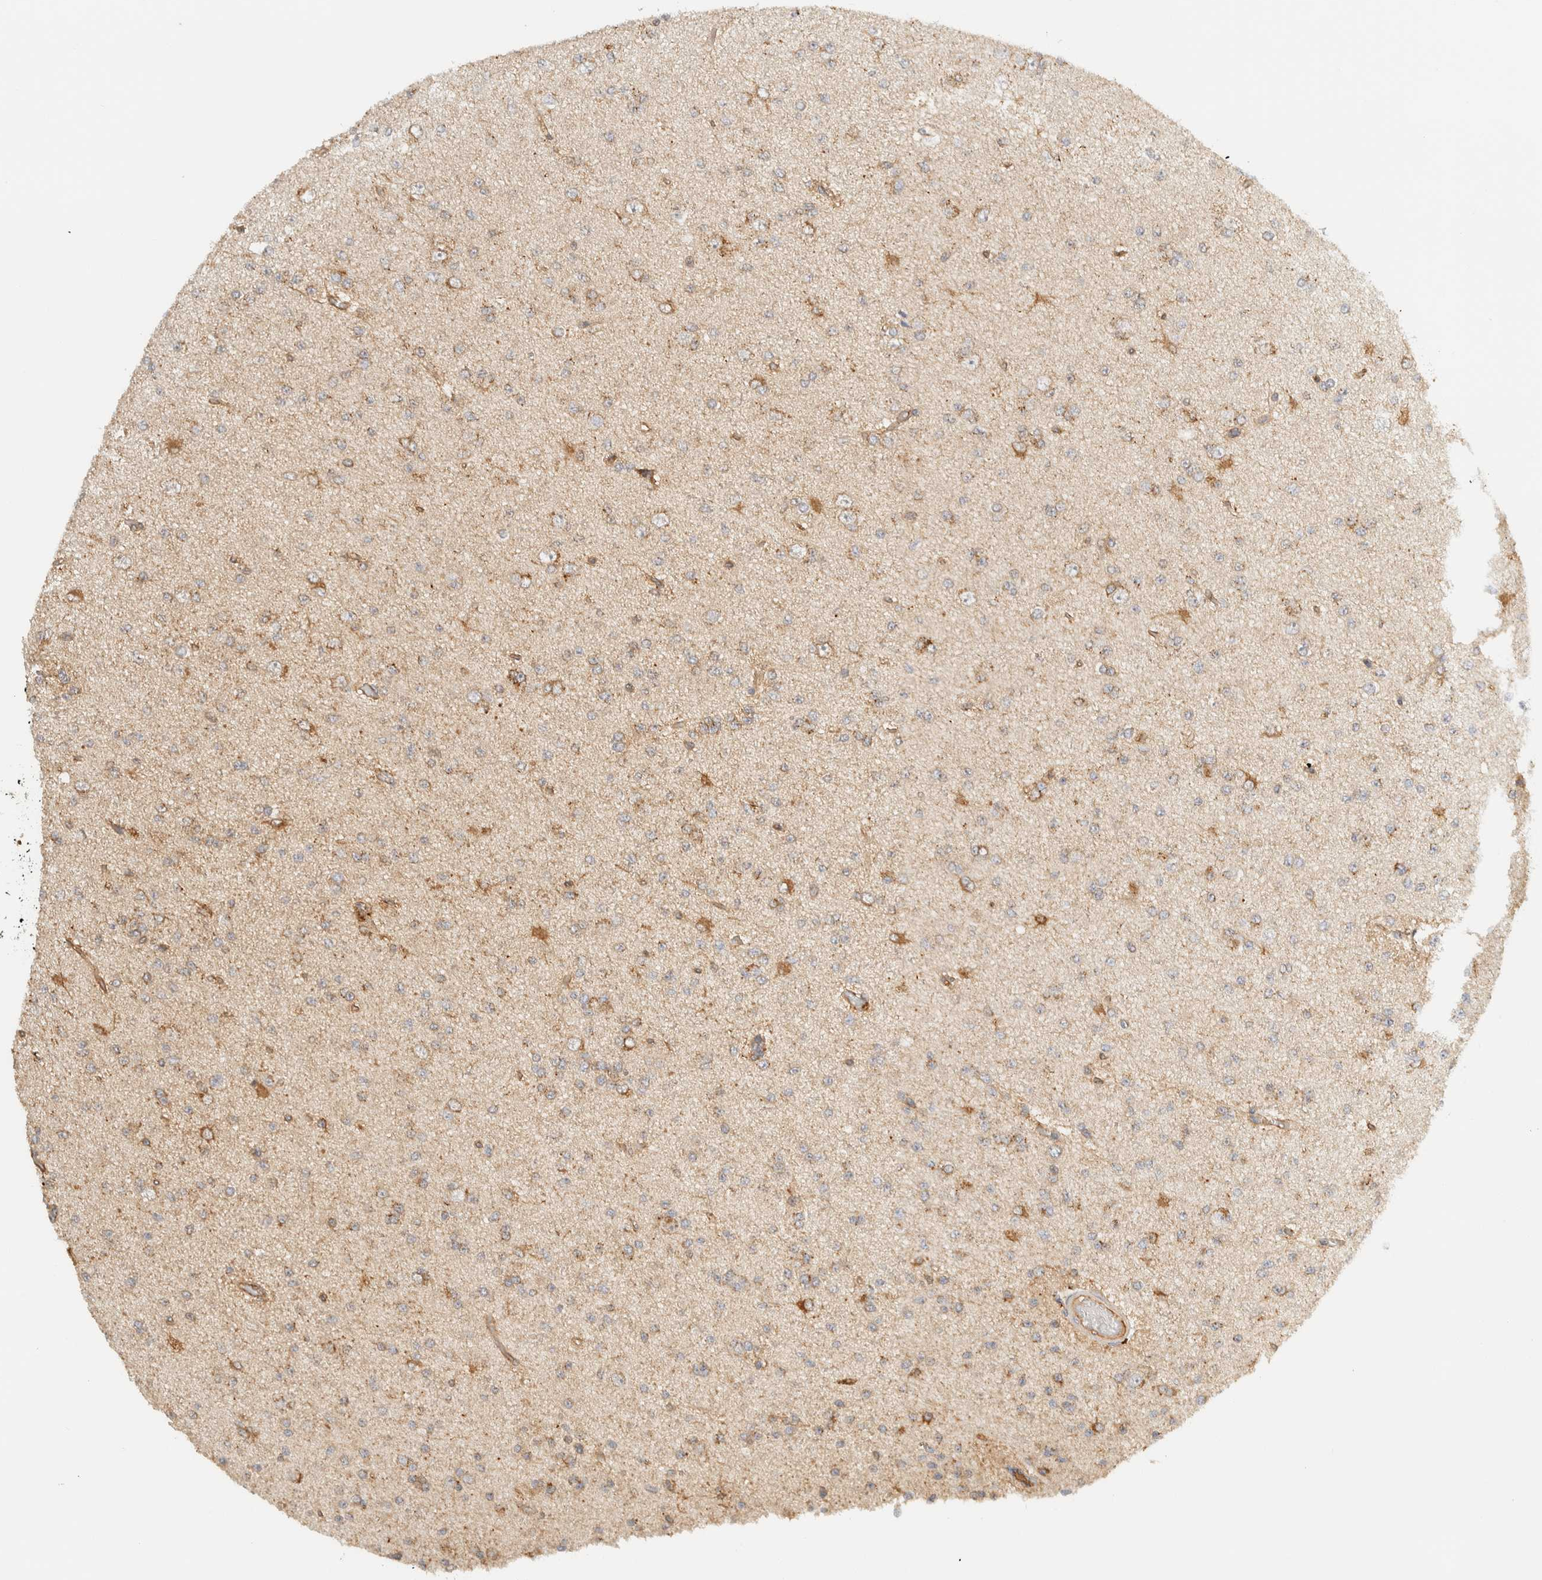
{"staining": {"intensity": "weak", "quantity": "25%-75%", "location": "cytoplasmic/membranous"}, "tissue": "glioma", "cell_type": "Tumor cells", "image_type": "cancer", "snomed": [{"axis": "morphology", "description": "Glioma, malignant, Low grade"}, {"axis": "topography", "description": "Brain"}], "caption": "Immunohistochemical staining of human glioma reveals low levels of weak cytoplasmic/membranous protein positivity in about 25%-75% of tumor cells.", "gene": "TMEM192", "patient": {"sex": "female", "age": 22}}